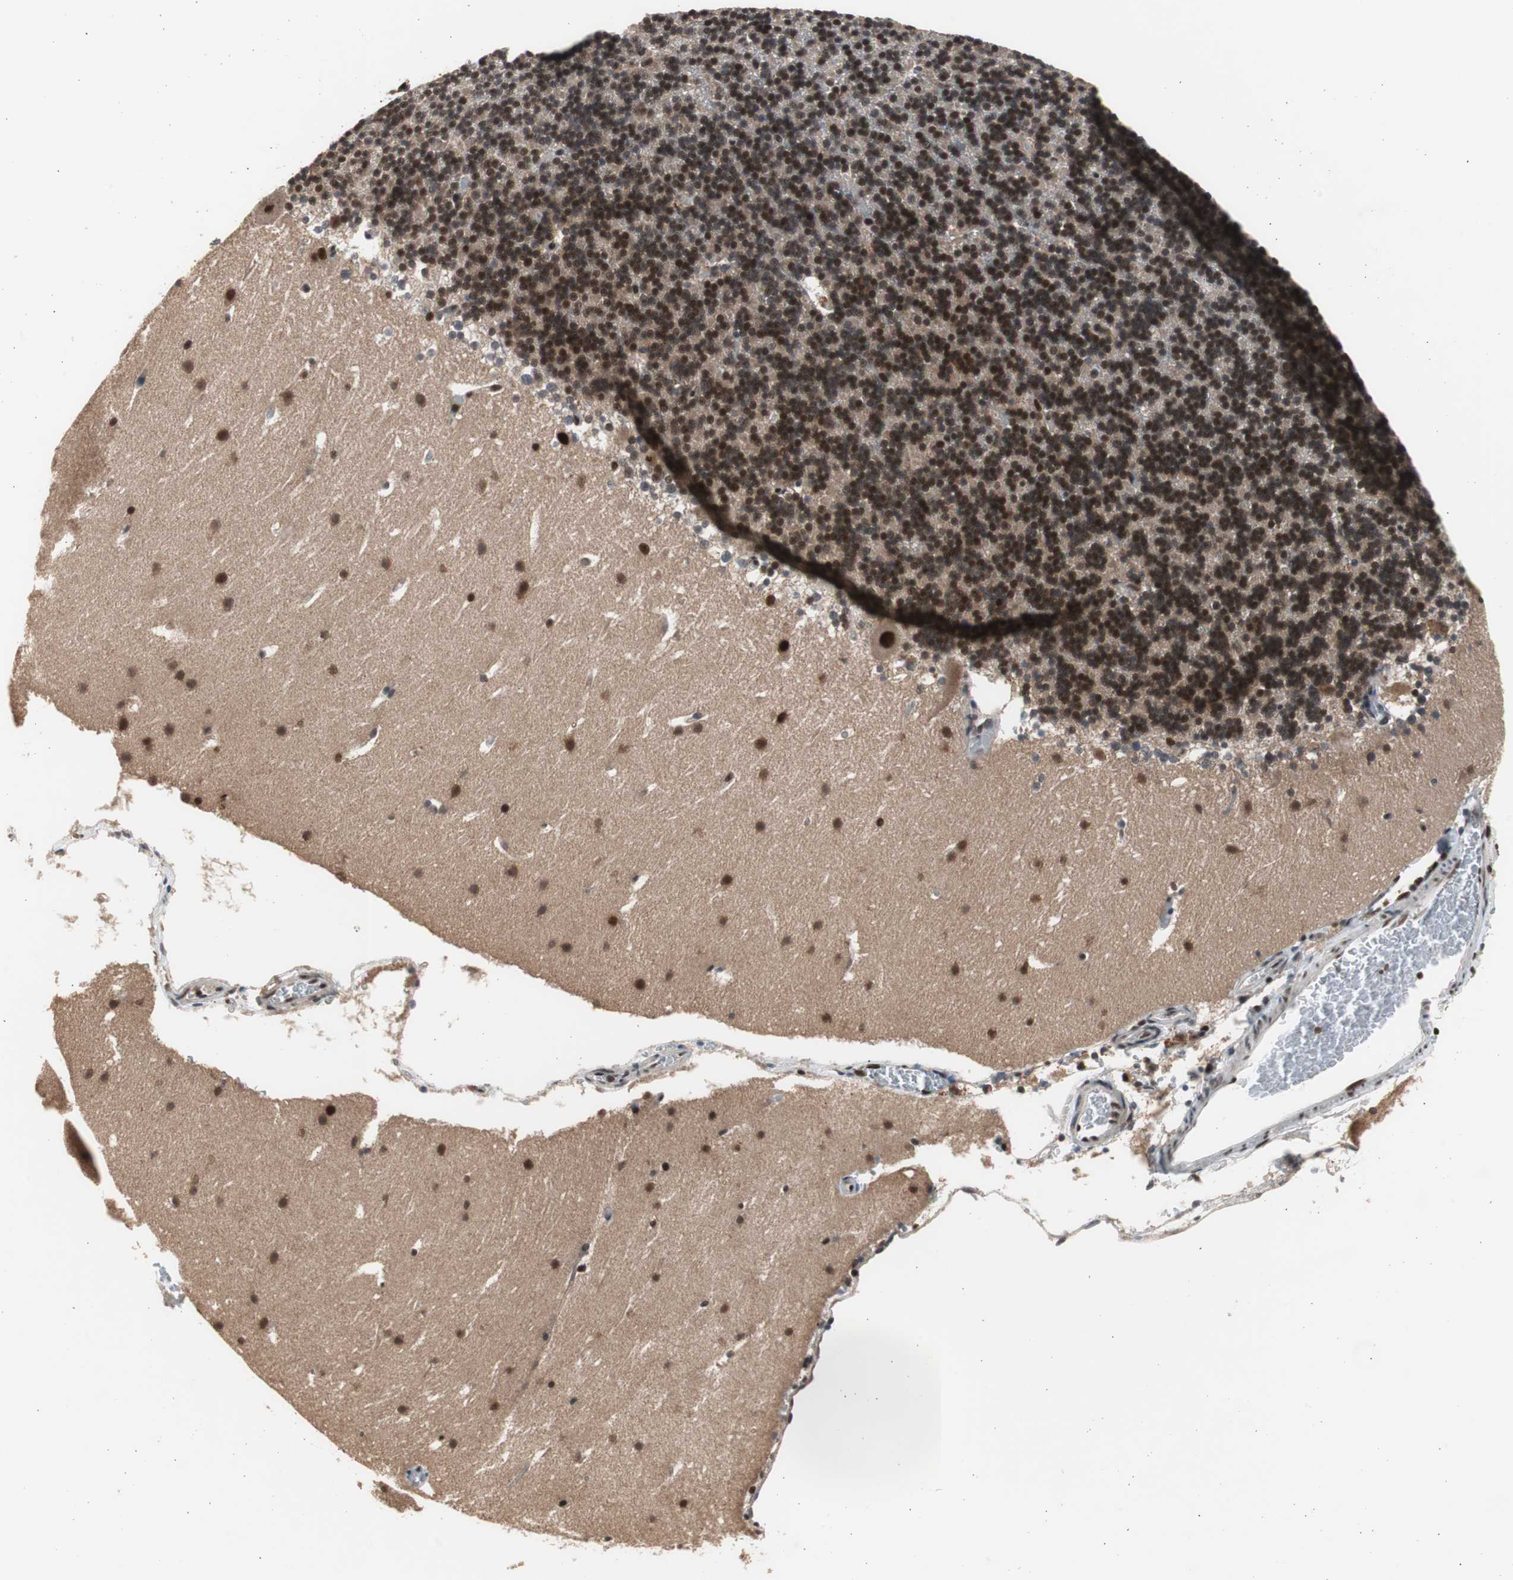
{"staining": {"intensity": "moderate", "quantity": ">75%", "location": "cytoplasmic/membranous,nuclear"}, "tissue": "cerebellum", "cell_type": "Cells in granular layer", "image_type": "normal", "snomed": [{"axis": "morphology", "description": "Normal tissue, NOS"}, {"axis": "topography", "description": "Cerebellum"}], "caption": "Moderate cytoplasmic/membranous,nuclear protein positivity is identified in about >75% of cells in granular layer in cerebellum. (IHC, brightfield microscopy, high magnification).", "gene": "RPA1", "patient": {"sex": "male", "age": 45}}